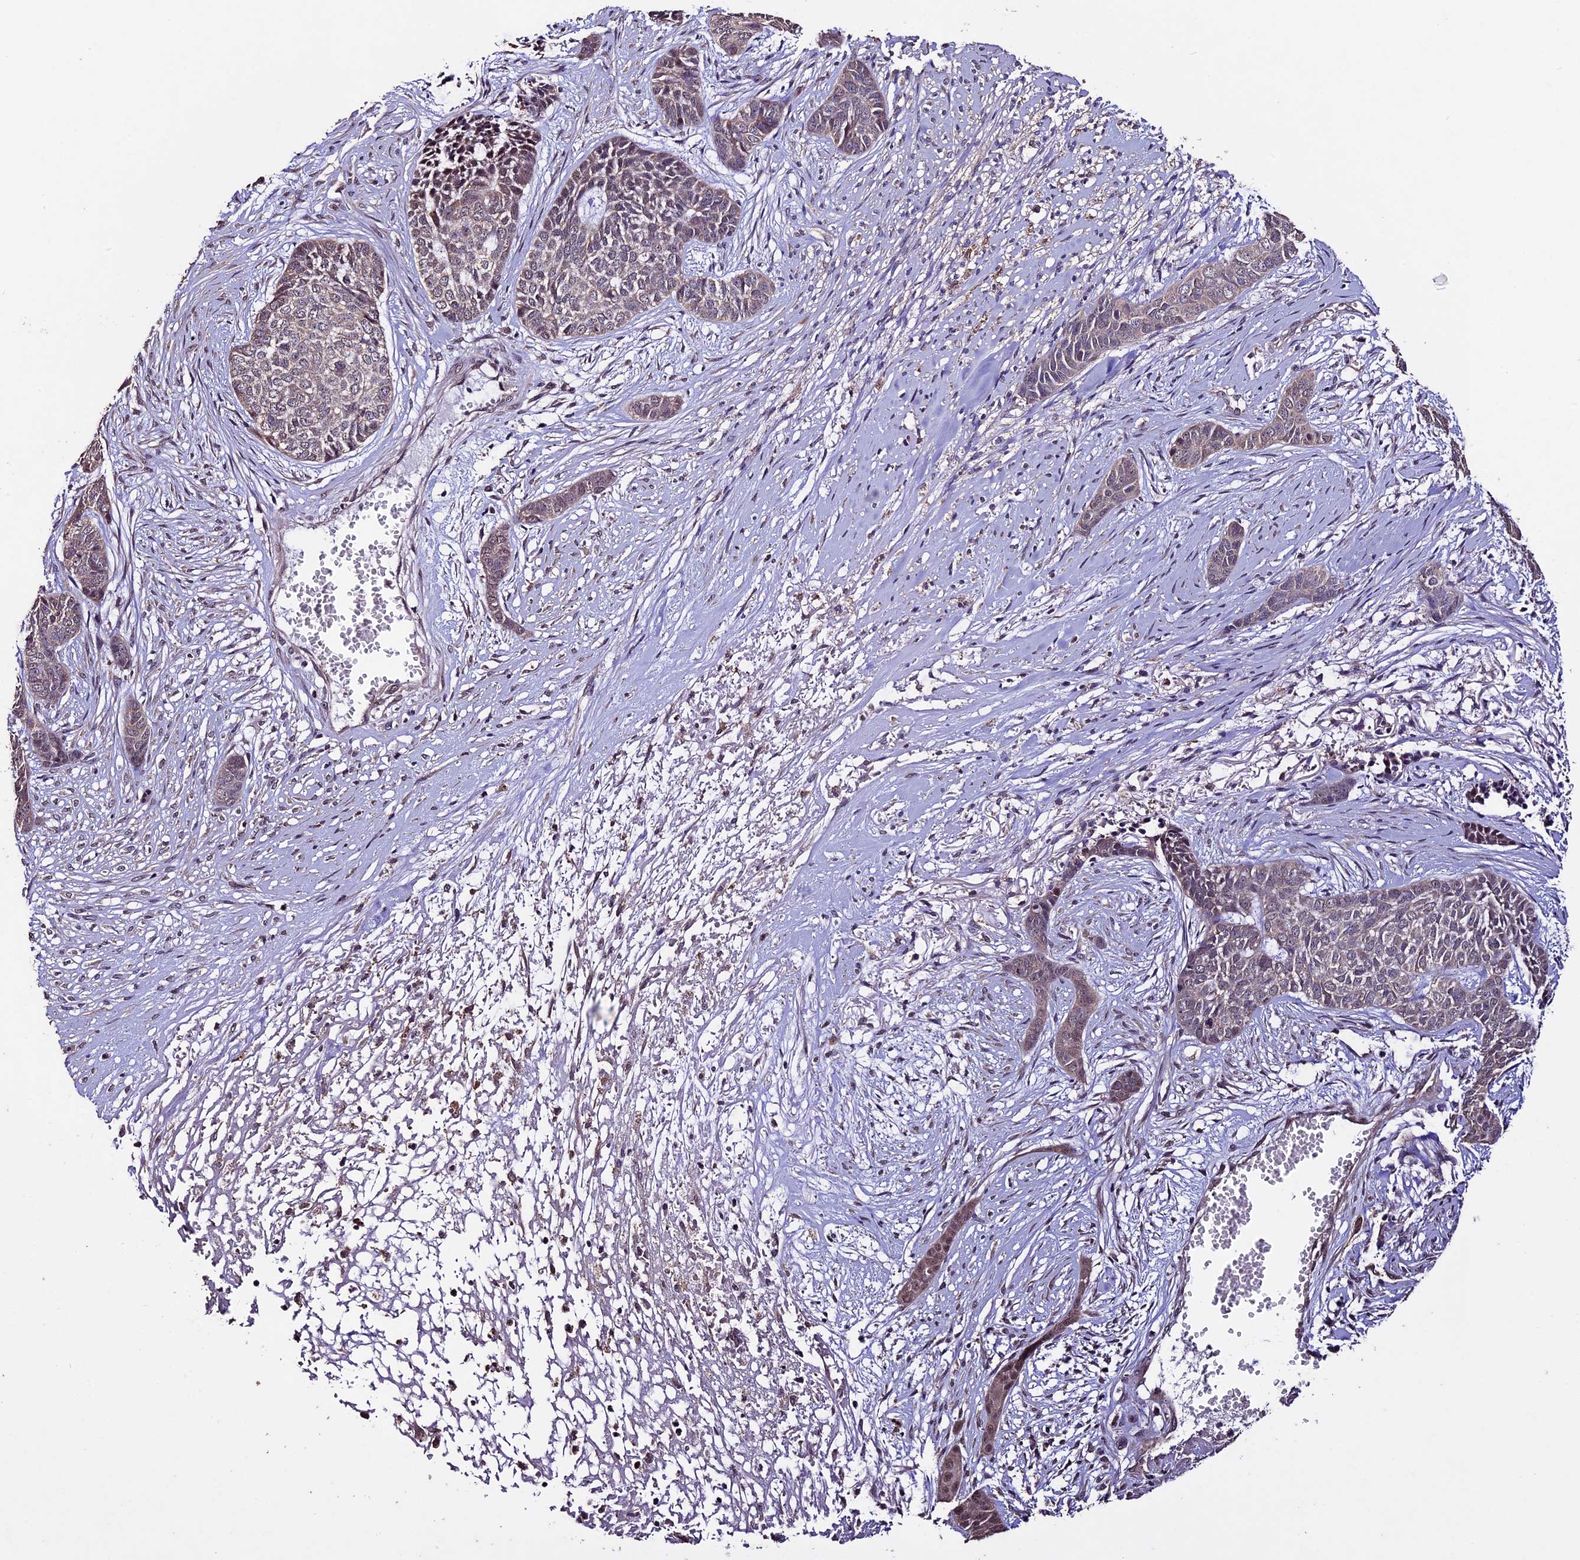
{"staining": {"intensity": "weak", "quantity": "25%-75%", "location": "cytoplasmic/membranous"}, "tissue": "skin cancer", "cell_type": "Tumor cells", "image_type": "cancer", "snomed": [{"axis": "morphology", "description": "Basal cell carcinoma"}, {"axis": "topography", "description": "Skin"}], "caption": "Immunohistochemical staining of human skin cancer displays low levels of weak cytoplasmic/membranous protein positivity in approximately 25%-75% of tumor cells. The protein is stained brown, and the nuclei are stained in blue (DAB IHC with brightfield microscopy, high magnification).", "gene": "DIS3L", "patient": {"sex": "female", "age": 64}}